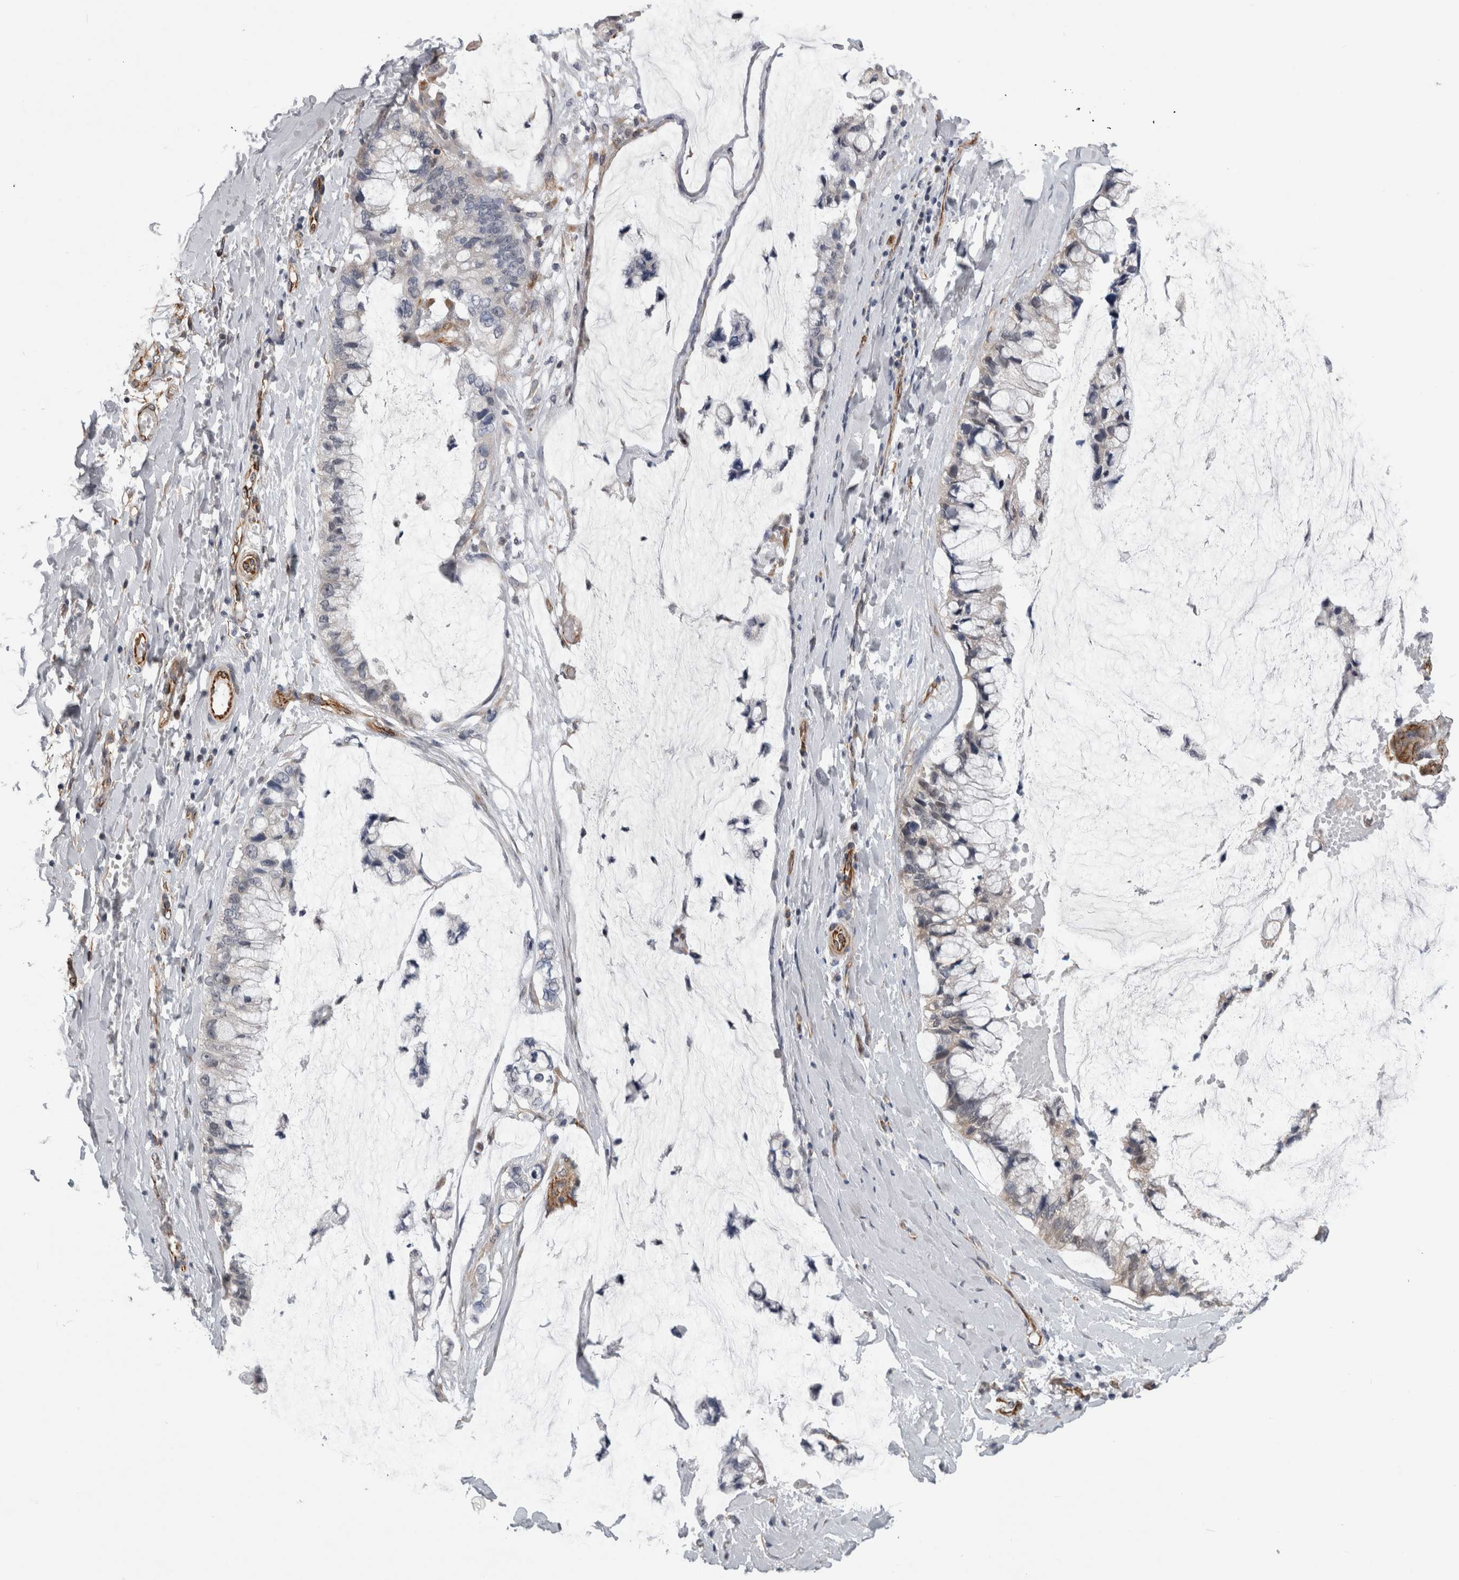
{"staining": {"intensity": "negative", "quantity": "none", "location": "none"}, "tissue": "ovarian cancer", "cell_type": "Tumor cells", "image_type": "cancer", "snomed": [{"axis": "morphology", "description": "Cystadenocarcinoma, mucinous, NOS"}, {"axis": "topography", "description": "Ovary"}], "caption": "Immunohistochemical staining of ovarian cancer (mucinous cystadenocarcinoma) reveals no significant staining in tumor cells. (Stains: DAB (3,3'-diaminobenzidine) immunohistochemistry (IHC) with hematoxylin counter stain, Microscopy: brightfield microscopy at high magnification).", "gene": "ACOT7", "patient": {"sex": "female", "age": 39}}